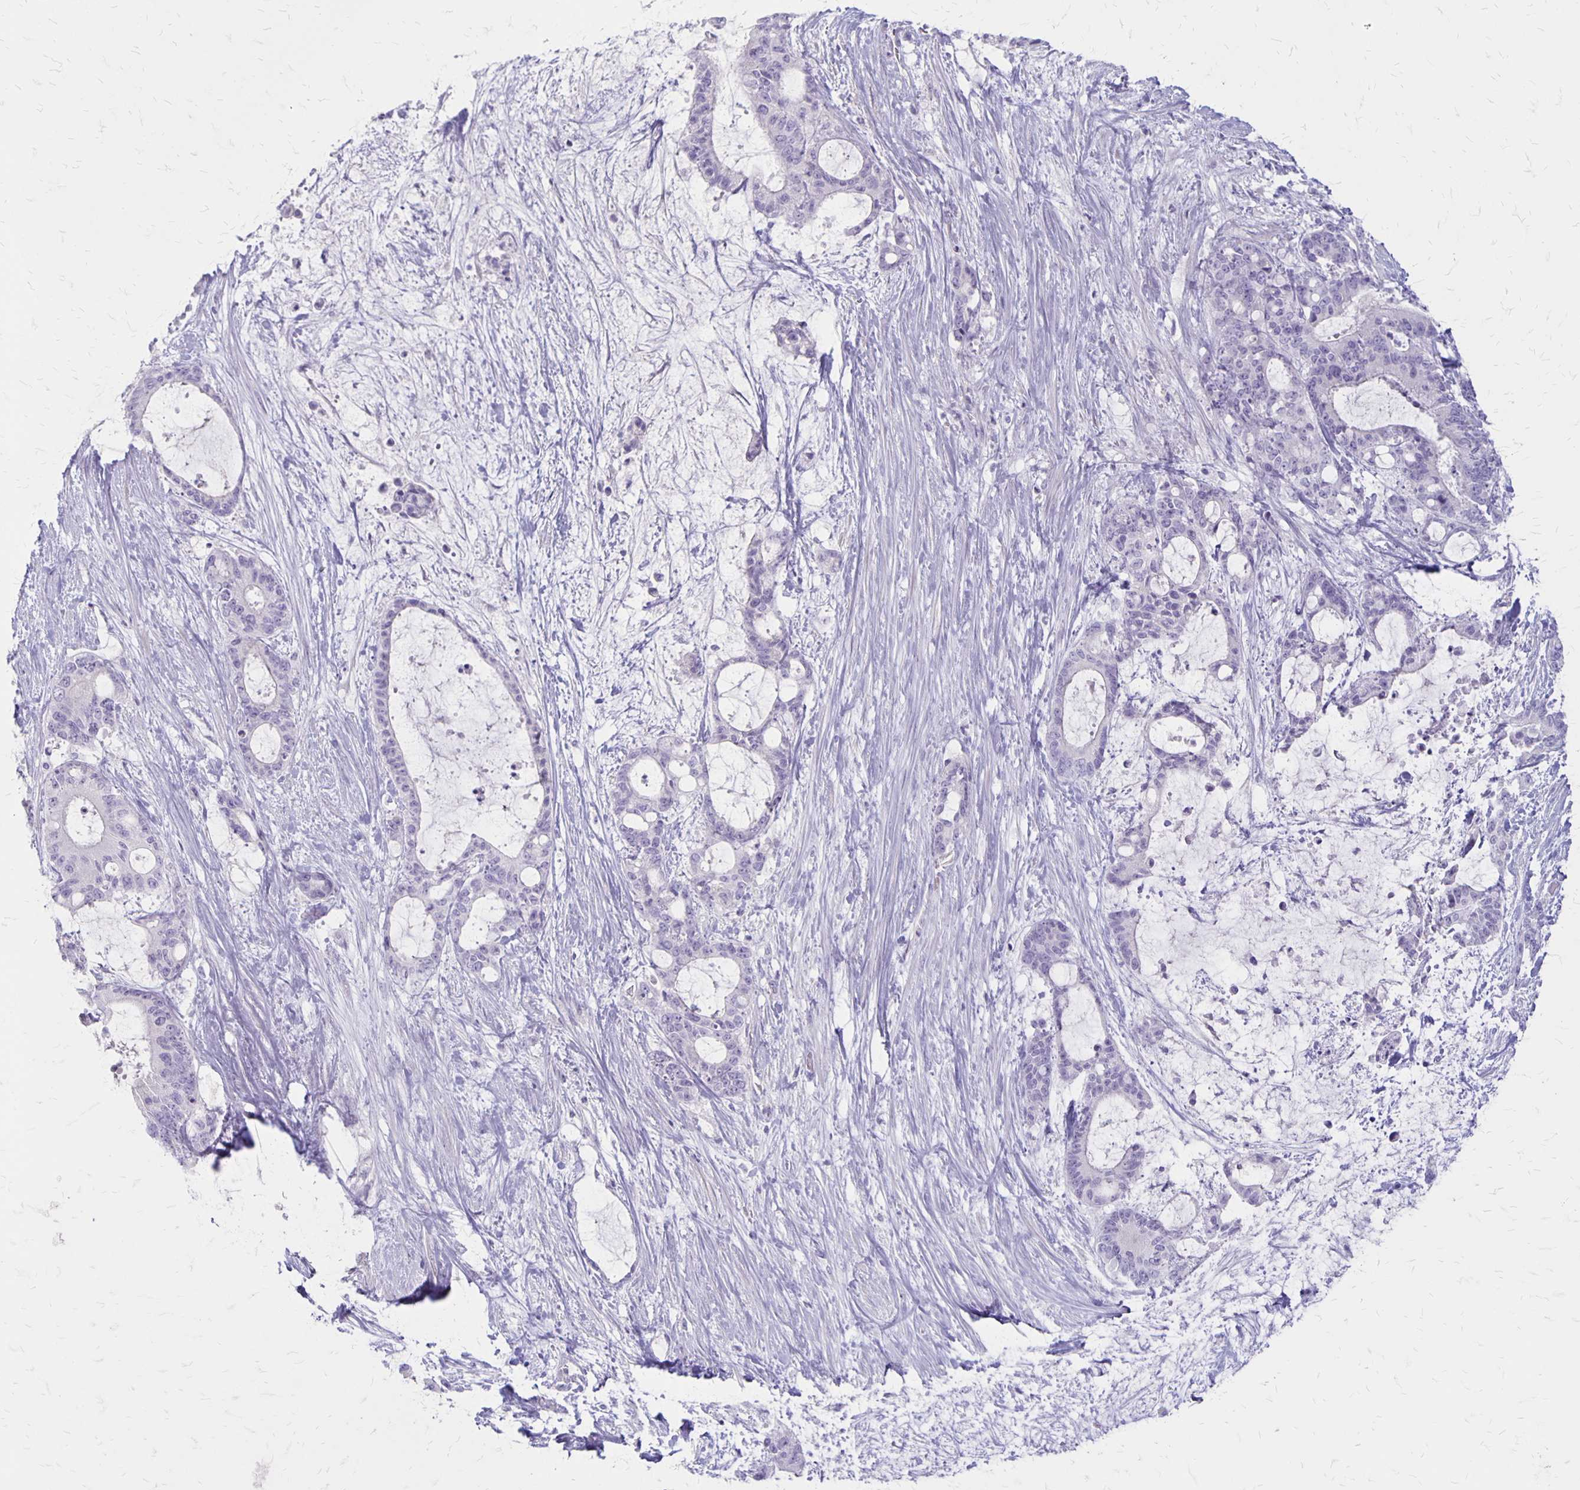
{"staining": {"intensity": "negative", "quantity": "none", "location": "none"}, "tissue": "liver cancer", "cell_type": "Tumor cells", "image_type": "cancer", "snomed": [{"axis": "morphology", "description": "Normal tissue, NOS"}, {"axis": "morphology", "description": "Cholangiocarcinoma"}, {"axis": "topography", "description": "Liver"}, {"axis": "topography", "description": "Peripheral nerve tissue"}], "caption": "The image reveals no staining of tumor cells in liver cancer.", "gene": "HOMER1", "patient": {"sex": "female", "age": 73}}